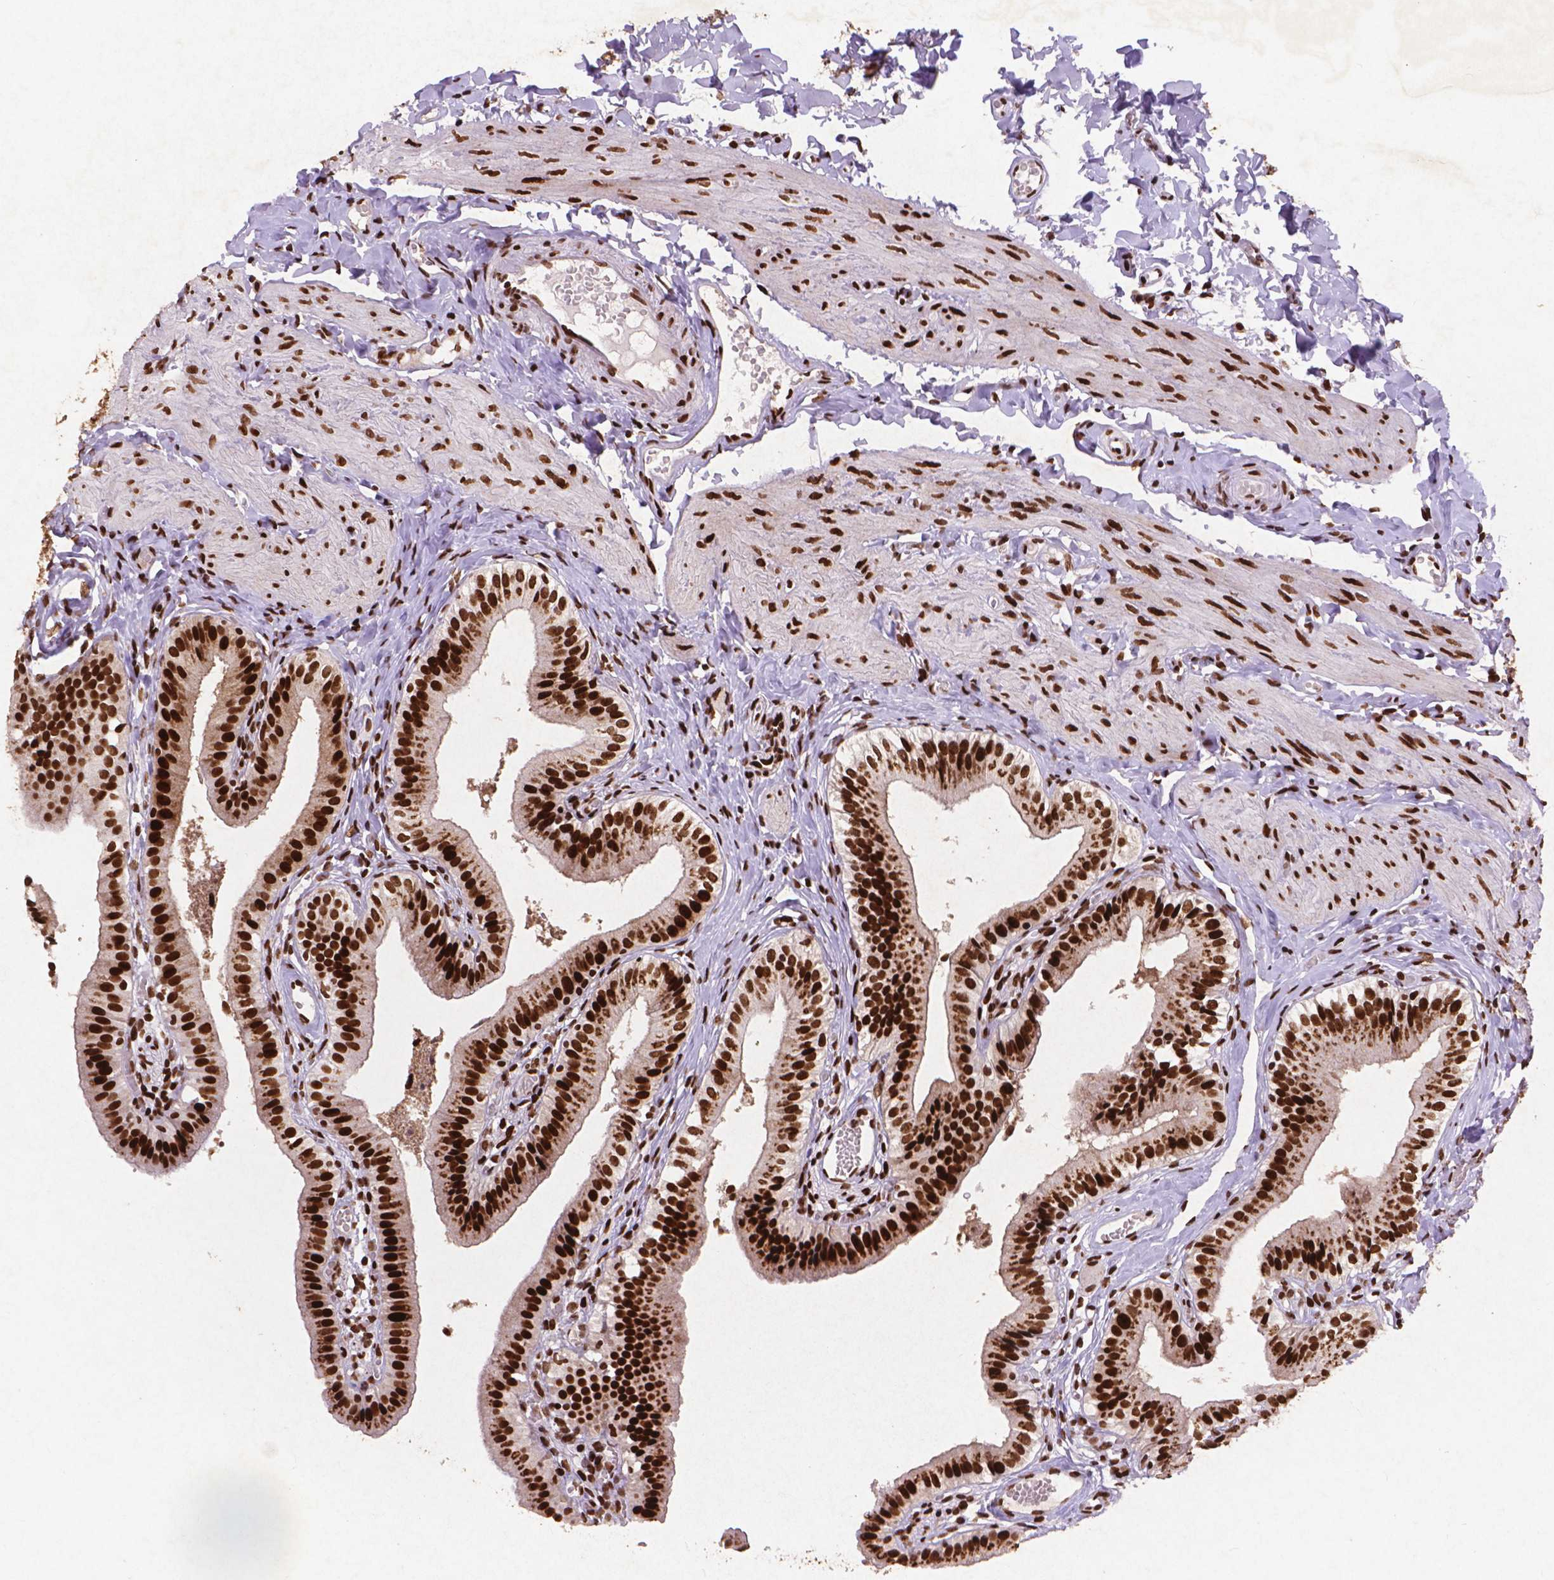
{"staining": {"intensity": "strong", "quantity": ">75%", "location": "cytoplasmic/membranous,nuclear"}, "tissue": "gallbladder", "cell_type": "Glandular cells", "image_type": "normal", "snomed": [{"axis": "morphology", "description": "Normal tissue, NOS"}, {"axis": "topography", "description": "Gallbladder"}], "caption": "Immunohistochemistry (IHC) micrograph of normal gallbladder: human gallbladder stained using immunohistochemistry (IHC) demonstrates high levels of strong protein expression localized specifically in the cytoplasmic/membranous,nuclear of glandular cells, appearing as a cytoplasmic/membranous,nuclear brown color.", "gene": "CITED2", "patient": {"sex": "female", "age": 47}}